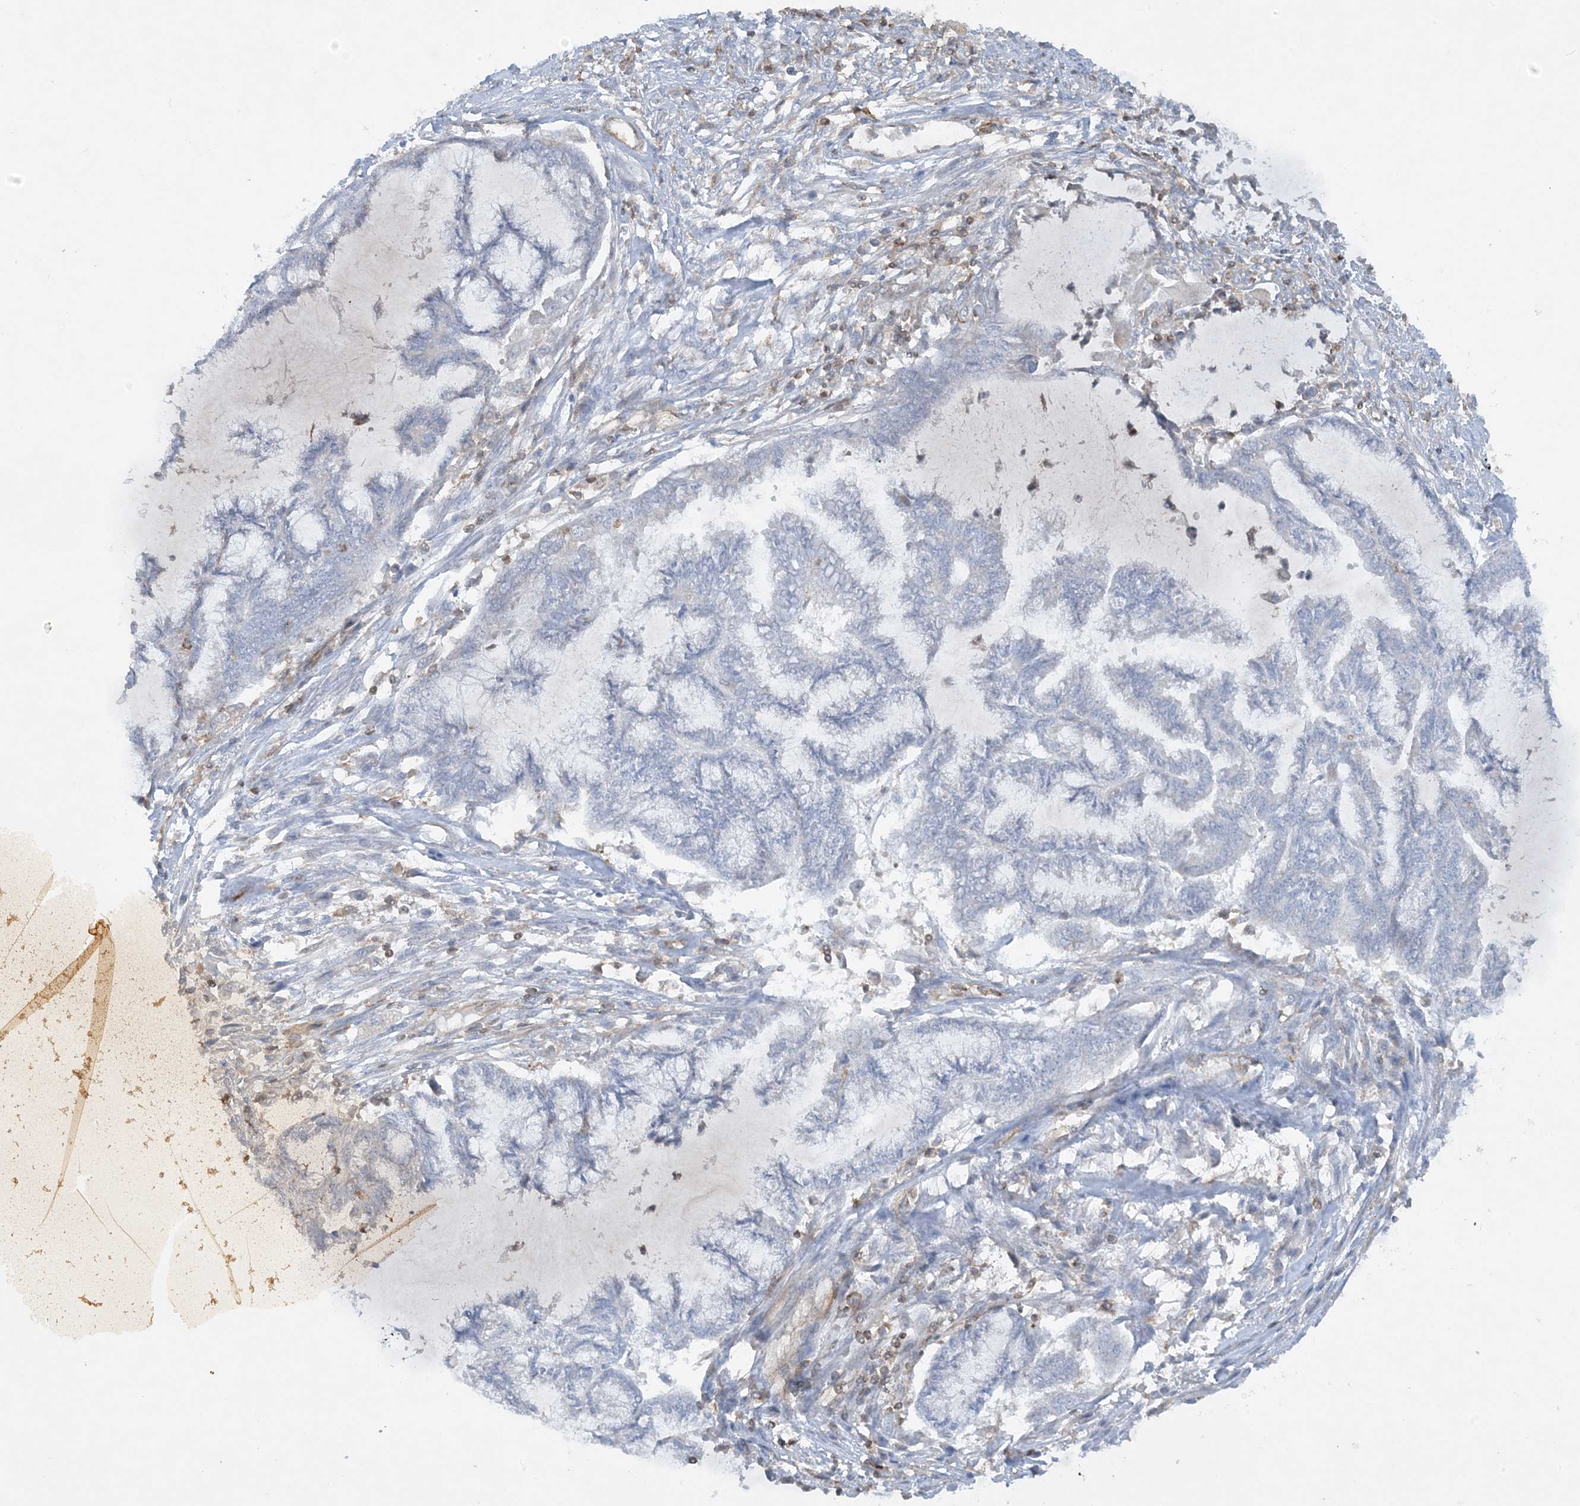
{"staining": {"intensity": "negative", "quantity": "none", "location": "none"}, "tissue": "endometrial cancer", "cell_type": "Tumor cells", "image_type": "cancer", "snomed": [{"axis": "morphology", "description": "Adenocarcinoma, NOS"}, {"axis": "topography", "description": "Endometrium"}], "caption": "DAB (3,3'-diaminobenzidine) immunohistochemical staining of endometrial cancer (adenocarcinoma) demonstrates no significant expression in tumor cells.", "gene": "HLA-E", "patient": {"sex": "female", "age": 86}}